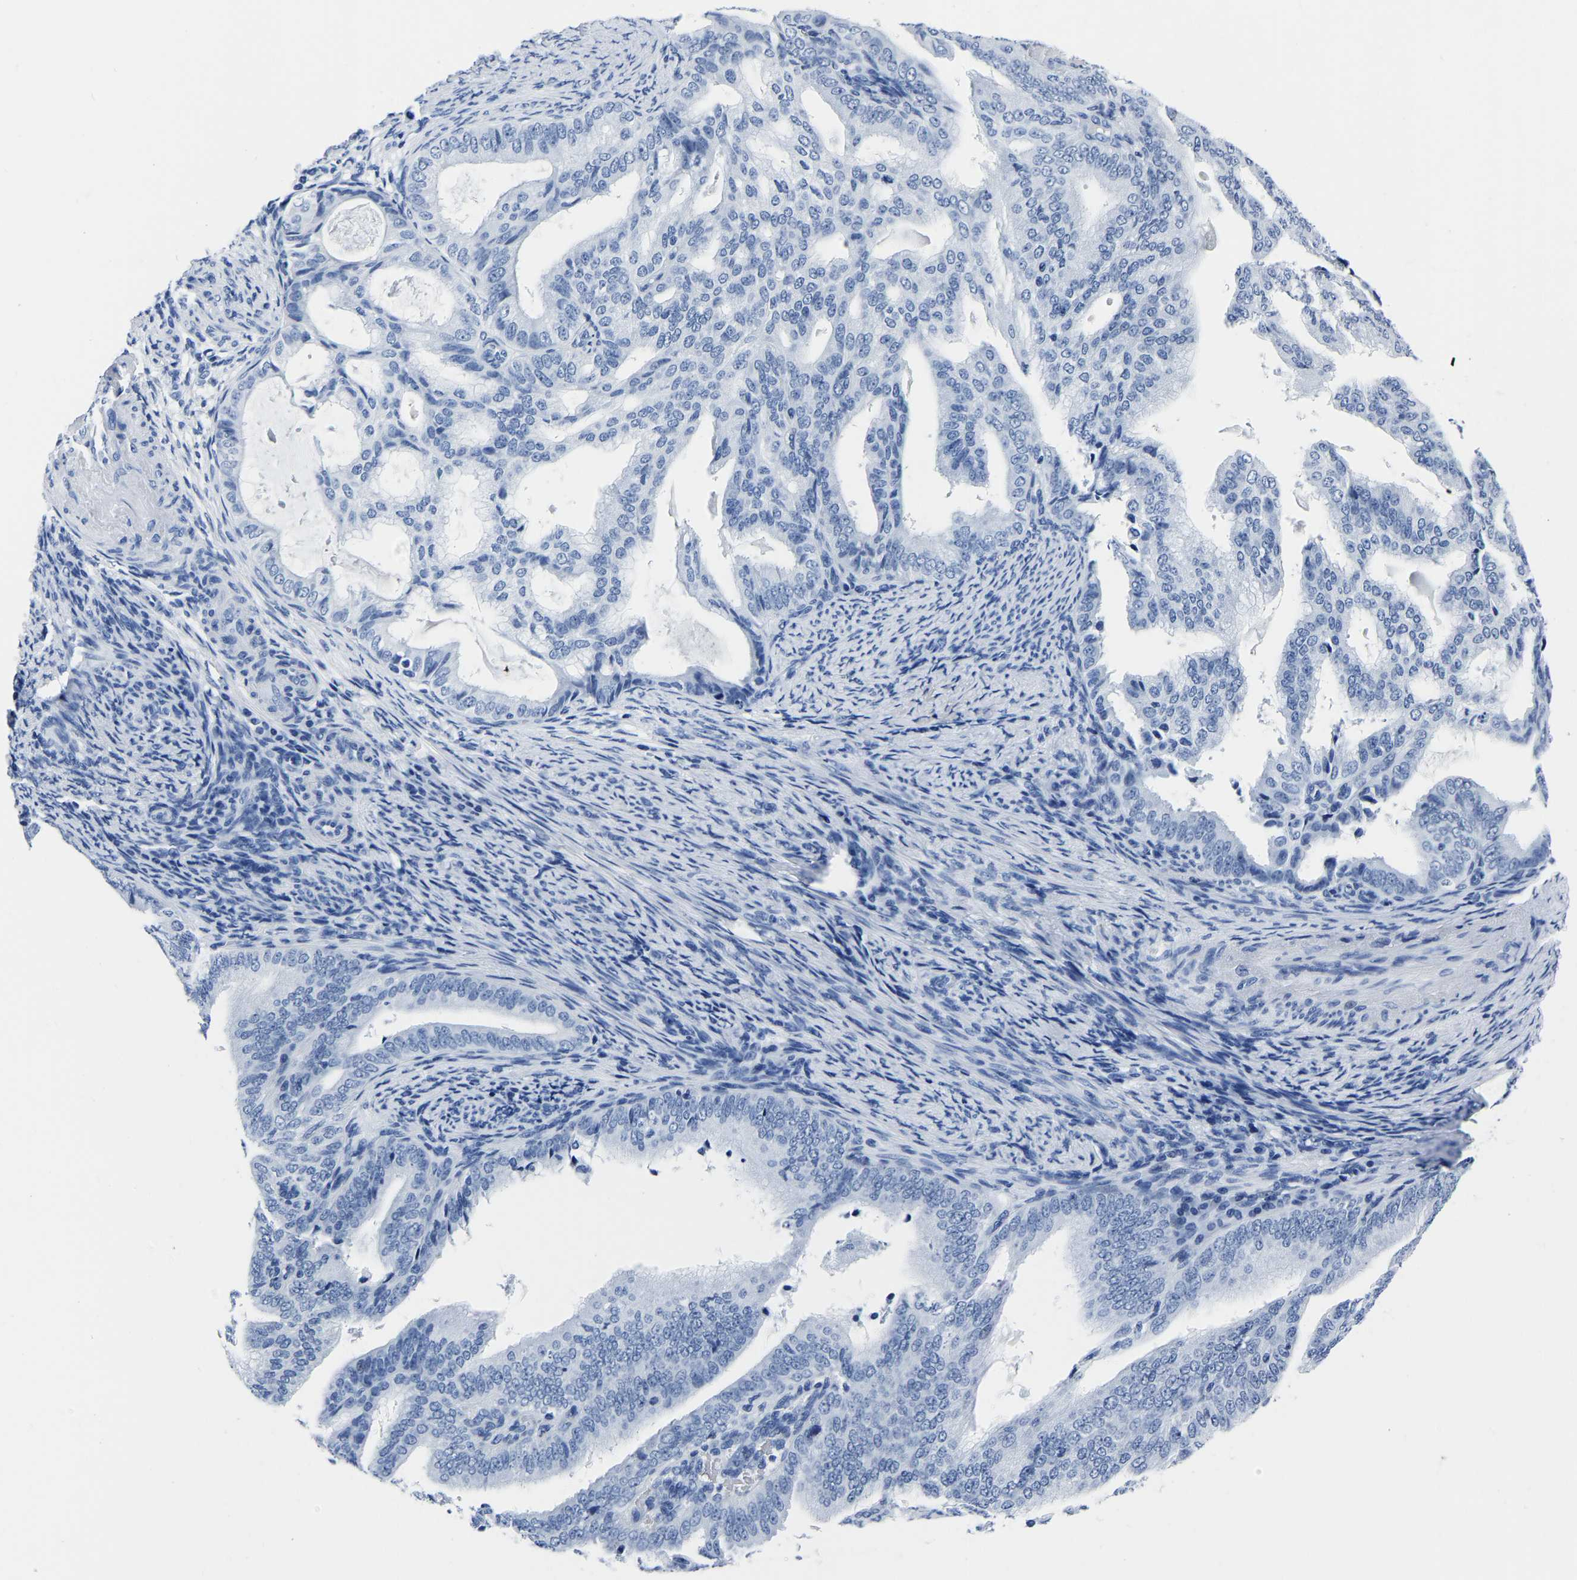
{"staining": {"intensity": "negative", "quantity": "none", "location": "none"}, "tissue": "endometrial cancer", "cell_type": "Tumor cells", "image_type": "cancer", "snomed": [{"axis": "morphology", "description": "Adenocarcinoma, NOS"}, {"axis": "topography", "description": "Endometrium"}], "caption": "Endometrial cancer (adenocarcinoma) stained for a protein using IHC displays no staining tumor cells.", "gene": "IMPG2", "patient": {"sex": "female", "age": 58}}